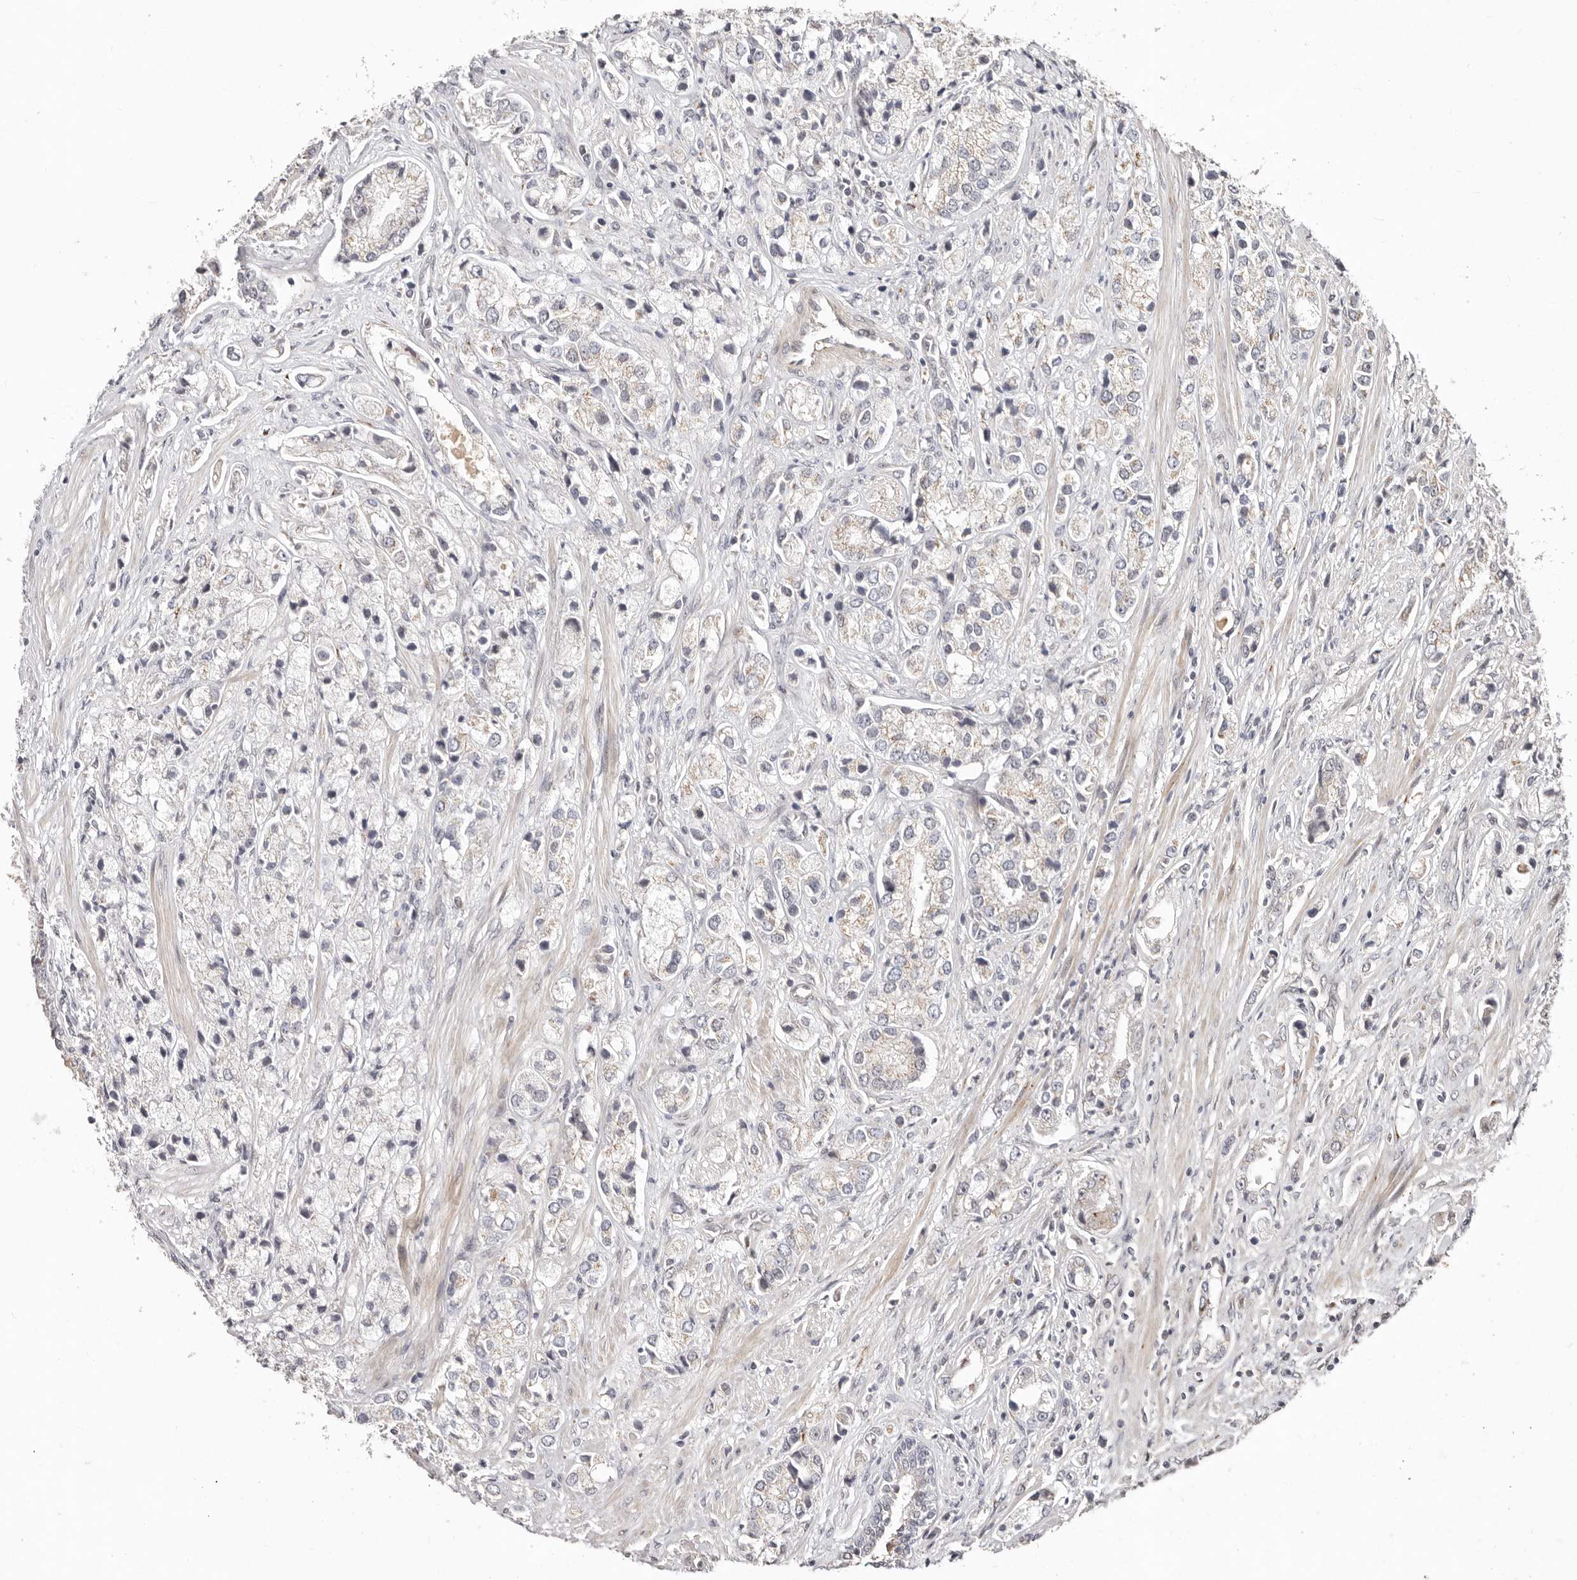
{"staining": {"intensity": "negative", "quantity": "none", "location": "none"}, "tissue": "prostate cancer", "cell_type": "Tumor cells", "image_type": "cancer", "snomed": [{"axis": "morphology", "description": "Adenocarcinoma, High grade"}, {"axis": "topography", "description": "Prostate"}], "caption": "This image is of adenocarcinoma (high-grade) (prostate) stained with immunohistochemistry to label a protein in brown with the nuclei are counter-stained blue. There is no staining in tumor cells.", "gene": "SRCAP", "patient": {"sex": "male", "age": 50}}